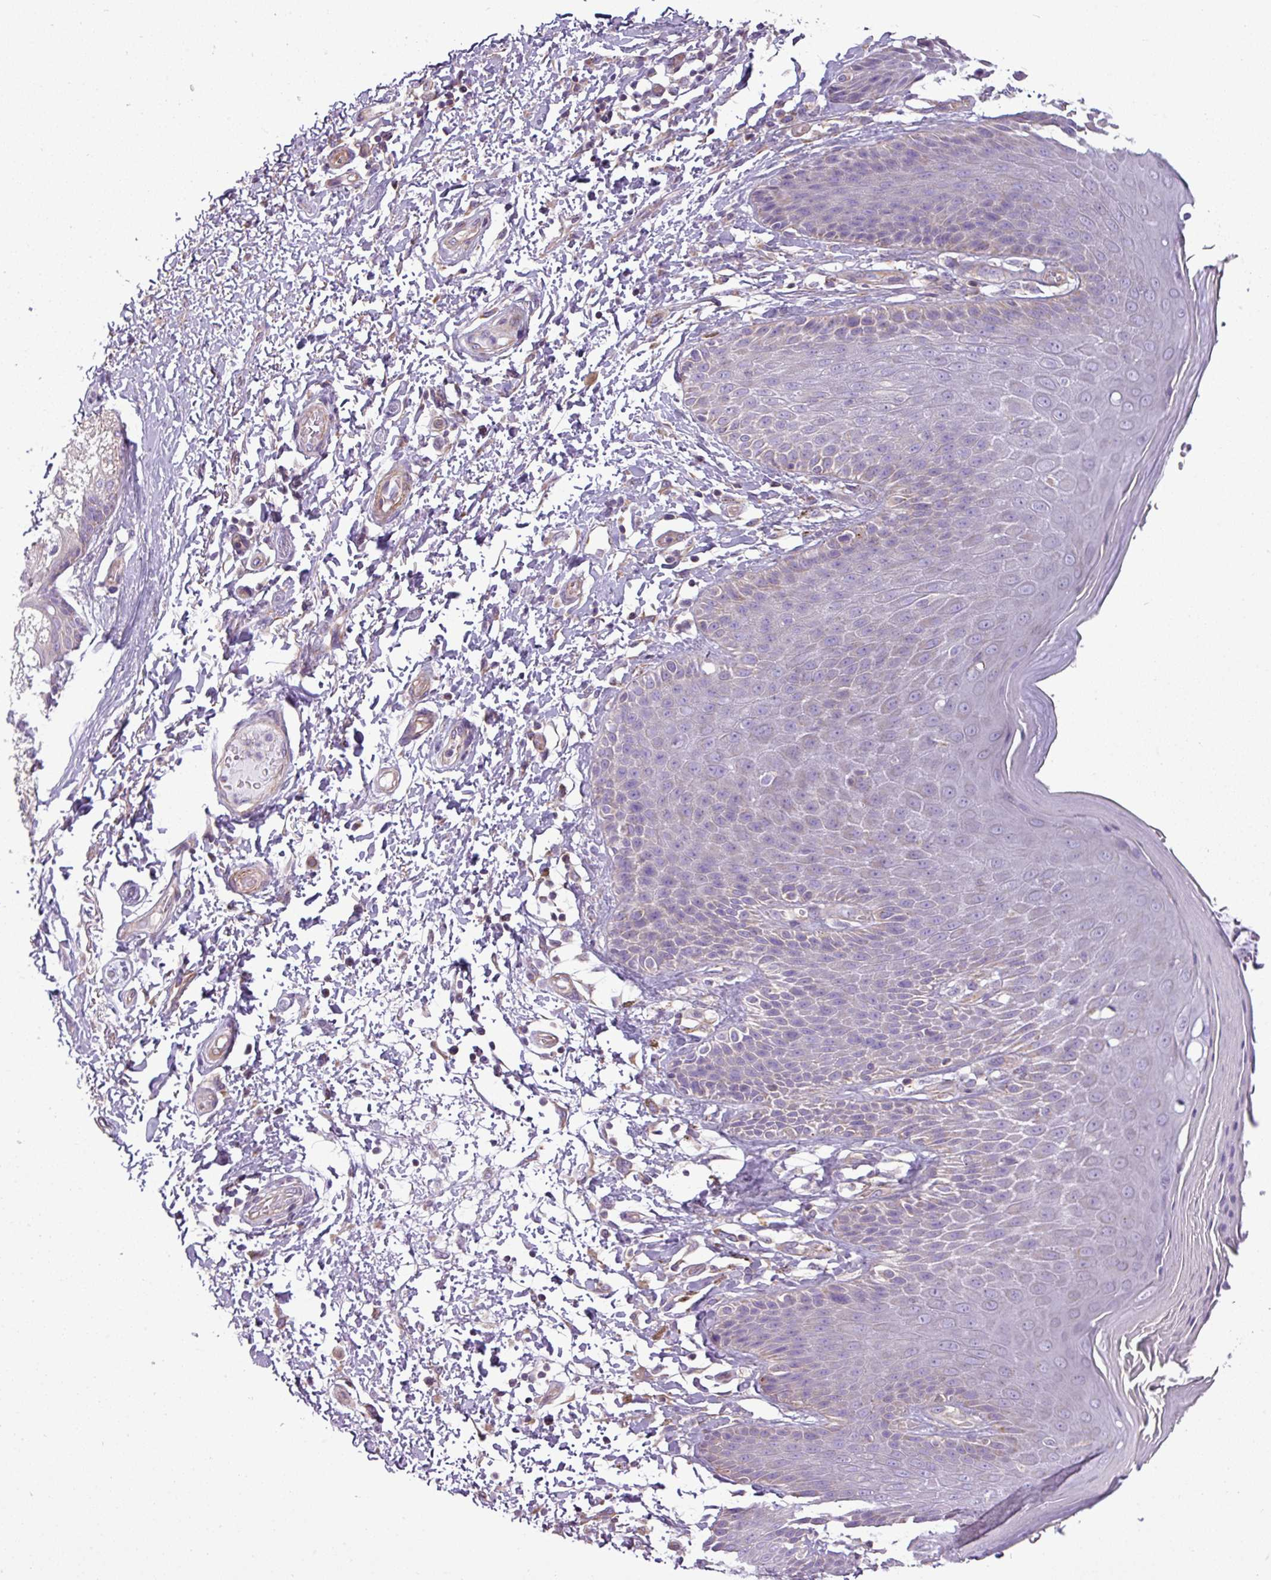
{"staining": {"intensity": "moderate", "quantity": "<25%", "location": "cytoplasmic/membranous"}, "tissue": "skin", "cell_type": "Epidermal cells", "image_type": "normal", "snomed": [{"axis": "morphology", "description": "Normal tissue, NOS"}, {"axis": "topography", "description": "Peripheral nerve tissue"}], "caption": "The image reveals a brown stain indicating the presence of a protein in the cytoplasmic/membranous of epidermal cells in skin. Immunohistochemistry stains the protein of interest in brown and the nuclei are stained blue.", "gene": "BTN2A2", "patient": {"sex": "male", "age": 51}}